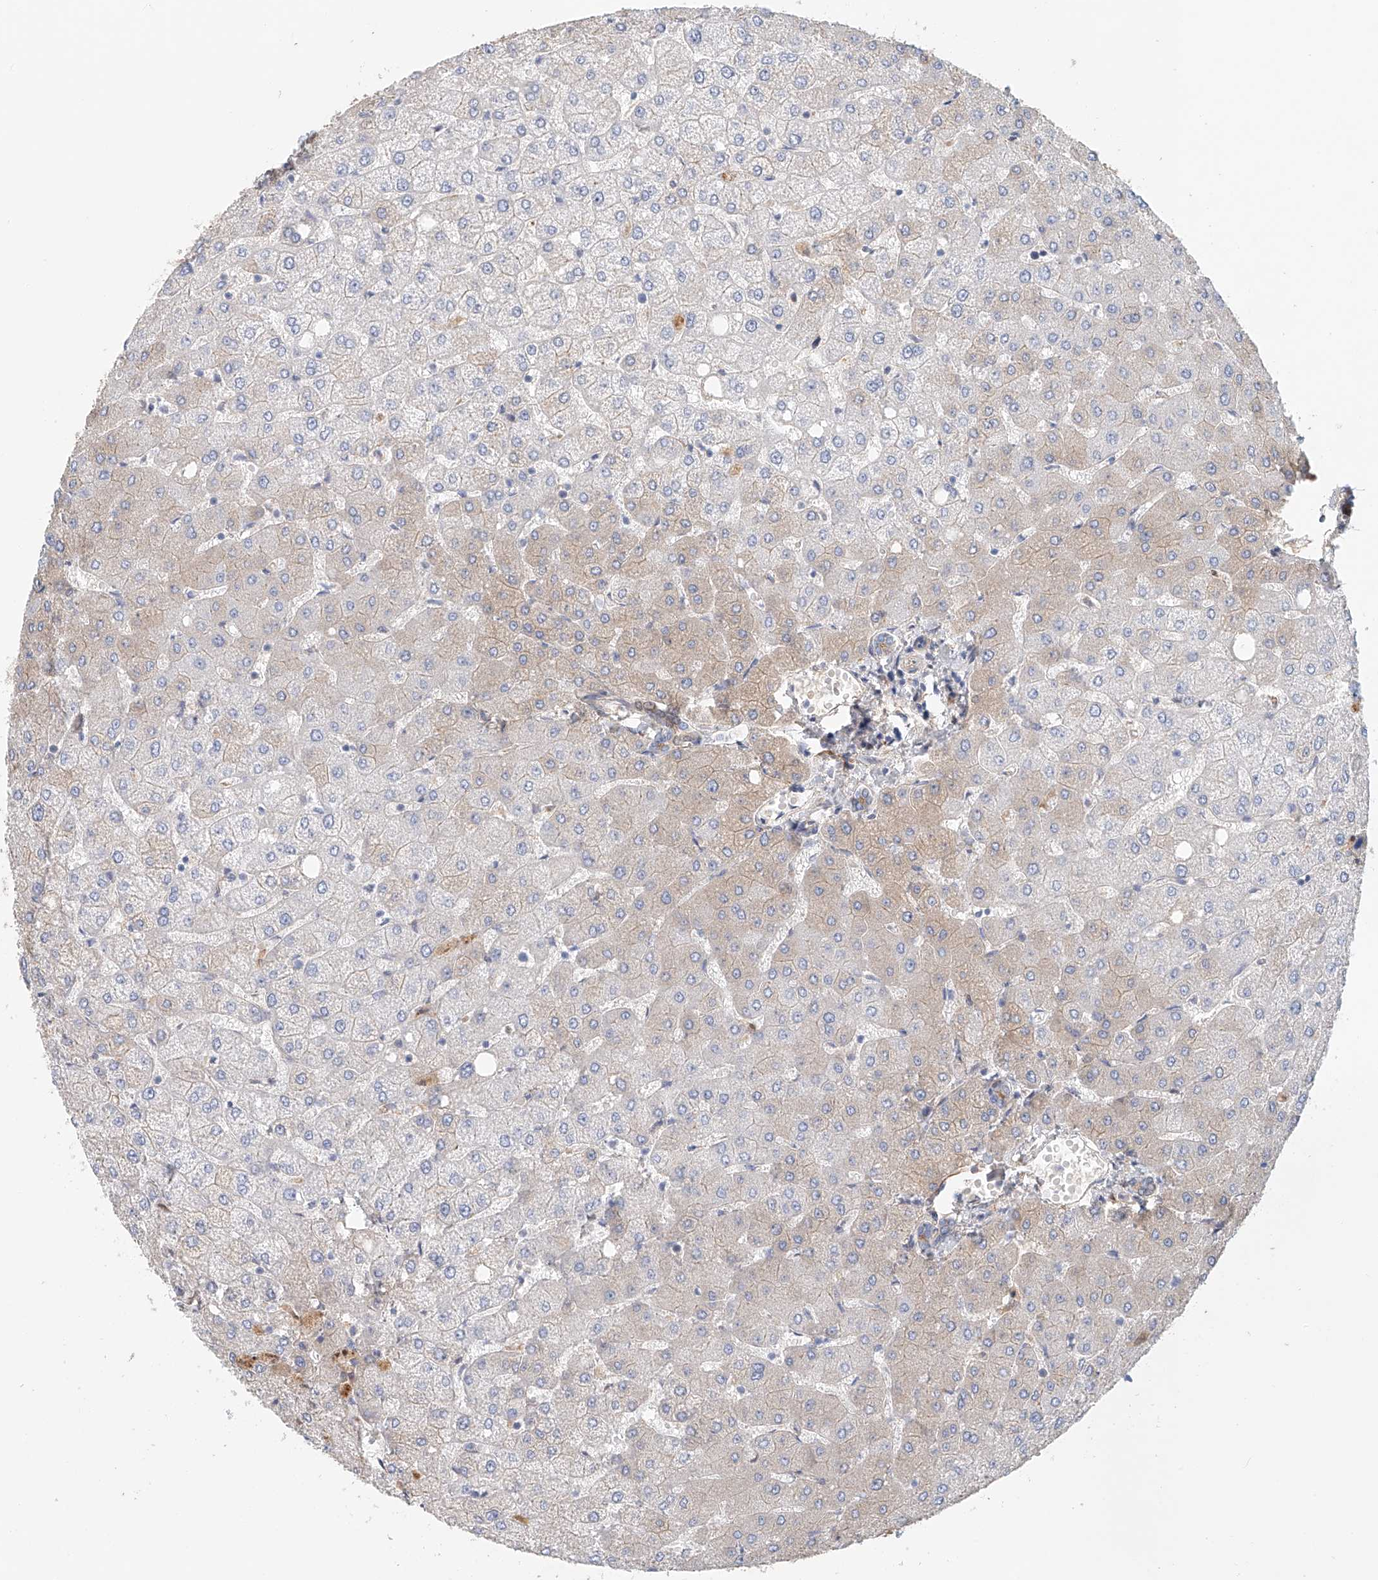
{"staining": {"intensity": "weak", "quantity": "<25%", "location": "cytoplasmic/membranous"}, "tissue": "liver", "cell_type": "Cholangiocytes", "image_type": "normal", "snomed": [{"axis": "morphology", "description": "Normal tissue, NOS"}, {"axis": "topography", "description": "Liver"}], "caption": "IHC photomicrograph of unremarkable liver: human liver stained with DAB demonstrates no significant protein expression in cholangiocytes.", "gene": "FRYL", "patient": {"sex": "female", "age": 54}}